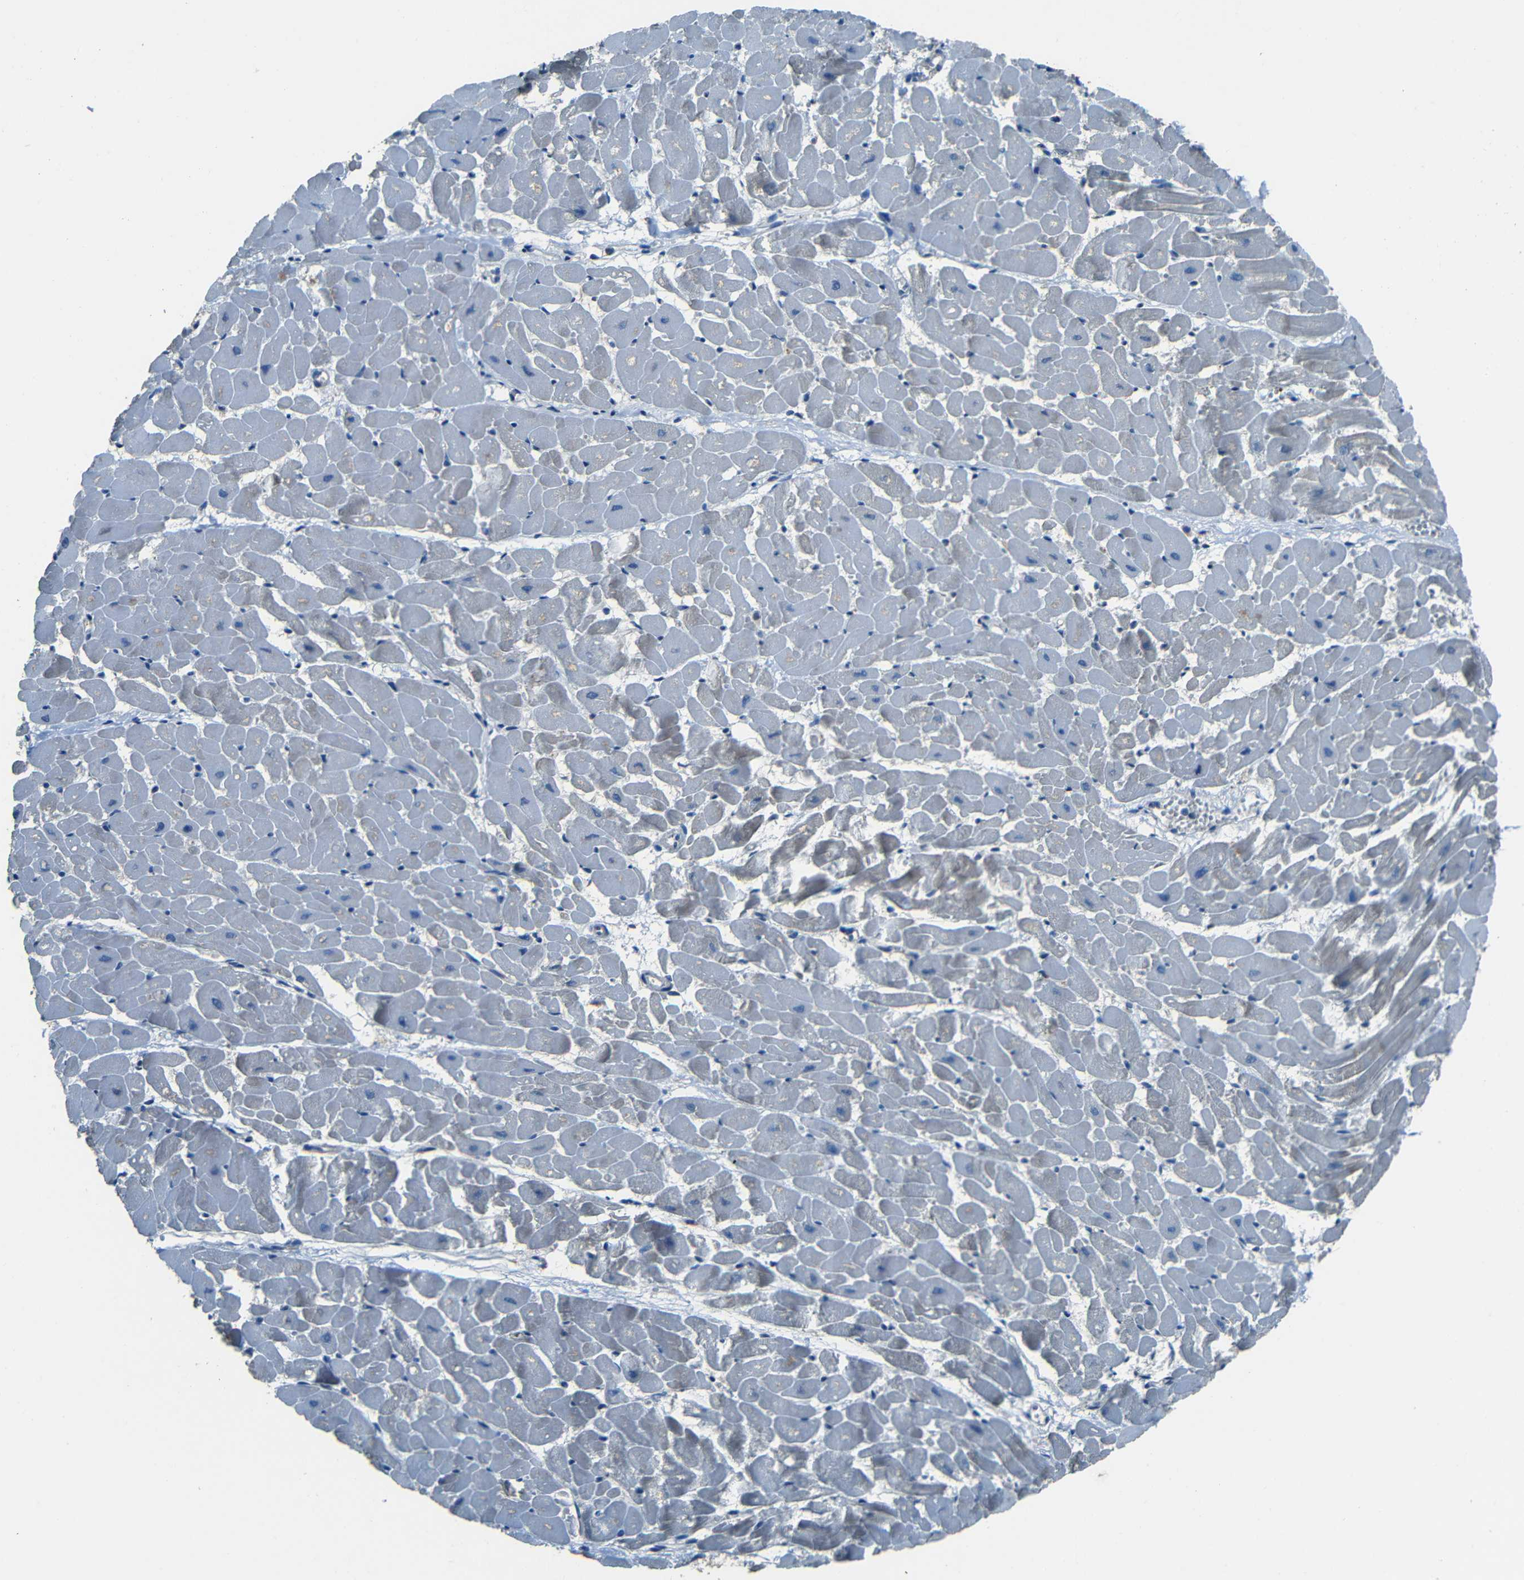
{"staining": {"intensity": "negative", "quantity": "none", "location": "none"}, "tissue": "heart muscle", "cell_type": "Cardiomyocytes", "image_type": "normal", "snomed": [{"axis": "morphology", "description": "Normal tissue, NOS"}, {"axis": "topography", "description": "Heart"}], "caption": "This is a histopathology image of immunohistochemistry staining of unremarkable heart muscle, which shows no expression in cardiomyocytes.", "gene": "SLA", "patient": {"sex": "female", "age": 19}}